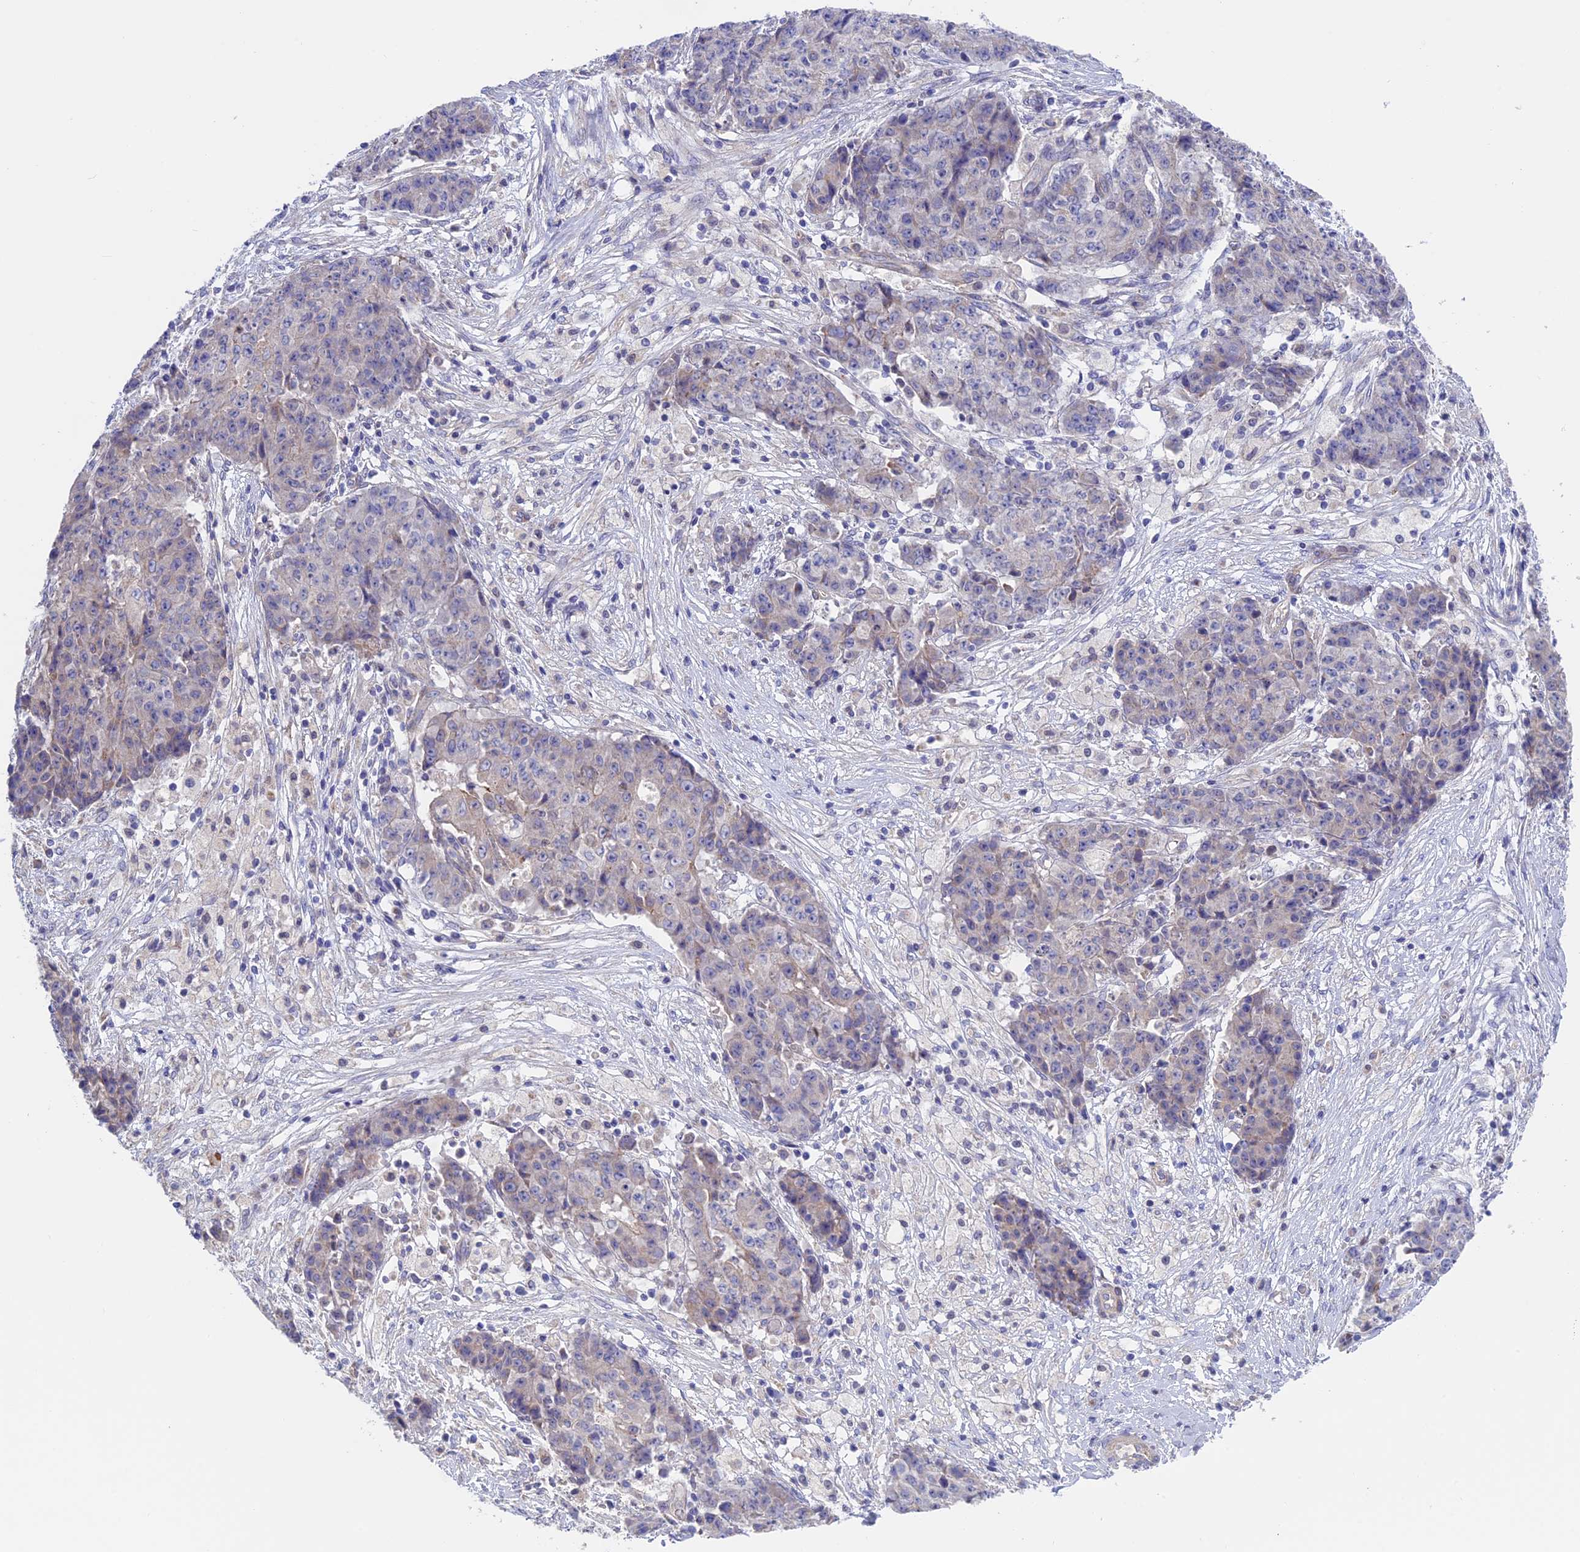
{"staining": {"intensity": "negative", "quantity": "none", "location": "none"}, "tissue": "ovarian cancer", "cell_type": "Tumor cells", "image_type": "cancer", "snomed": [{"axis": "morphology", "description": "Carcinoma, endometroid"}, {"axis": "topography", "description": "Ovary"}], "caption": "Tumor cells are negative for brown protein staining in ovarian cancer (endometroid carcinoma).", "gene": "ETFDH", "patient": {"sex": "female", "age": 42}}